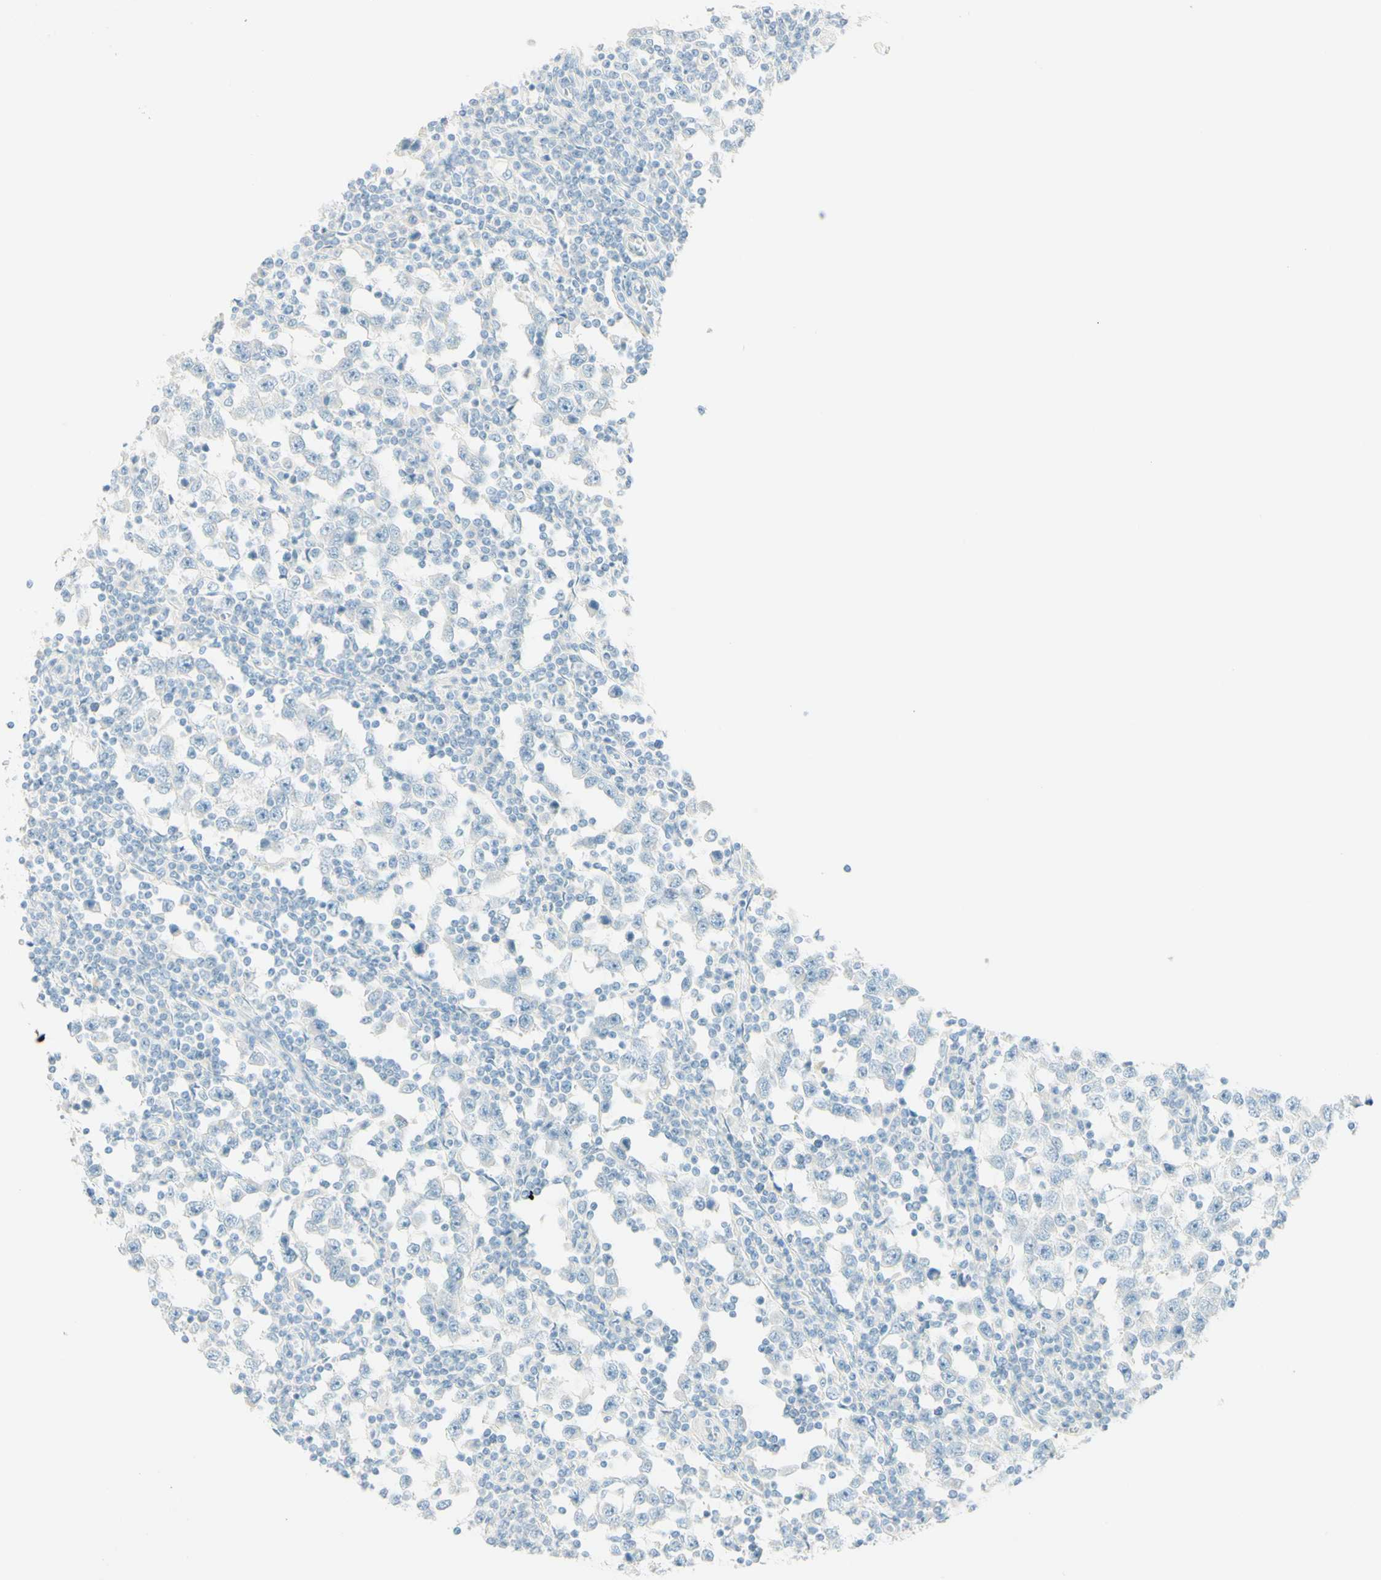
{"staining": {"intensity": "negative", "quantity": "none", "location": "none"}, "tissue": "testis cancer", "cell_type": "Tumor cells", "image_type": "cancer", "snomed": [{"axis": "morphology", "description": "Seminoma, NOS"}, {"axis": "topography", "description": "Testis"}], "caption": "The micrograph exhibits no staining of tumor cells in seminoma (testis). (Stains: DAB immunohistochemistry with hematoxylin counter stain, Microscopy: brightfield microscopy at high magnification).", "gene": "FMR1NB", "patient": {"sex": "male", "age": 65}}